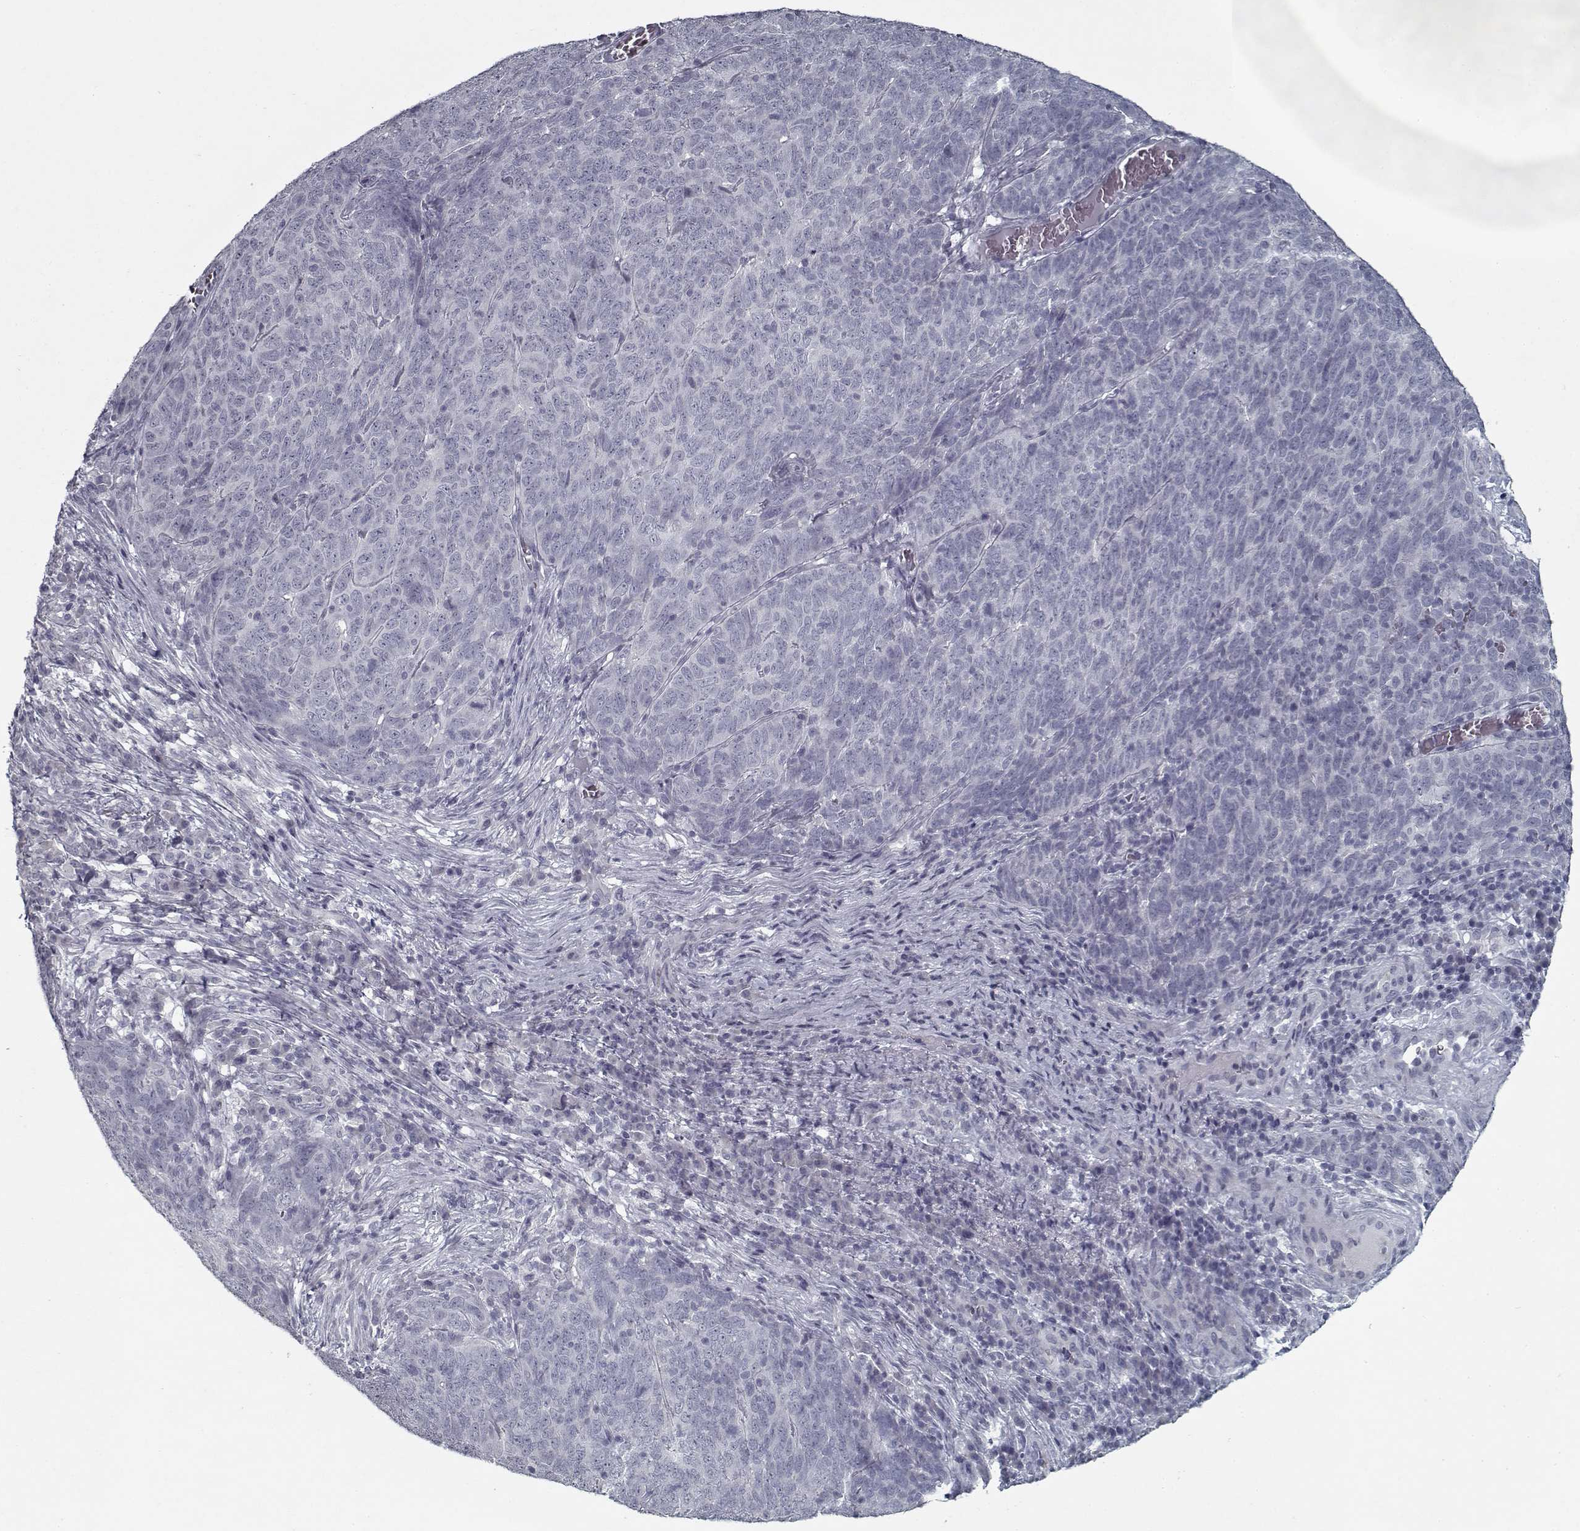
{"staining": {"intensity": "negative", "quantity": "none", "location": "none"}, "tissue": "skin cancer", "cell_type": "Tumor cells", "image_type": "cancer", "snomed": [{"axis": "morphology", "description": "Squamous cell carcinoma, NOS"}, {"axis": "topography", "description": "Skin"}, {"axis": "topography", "description": "Anal"}], "caption": "Tumor cells show no significant staining in skin cancer (squamous cell carcinoma).", "gene": "GAD2", "patient": {"sex": "female", "age": 51}}